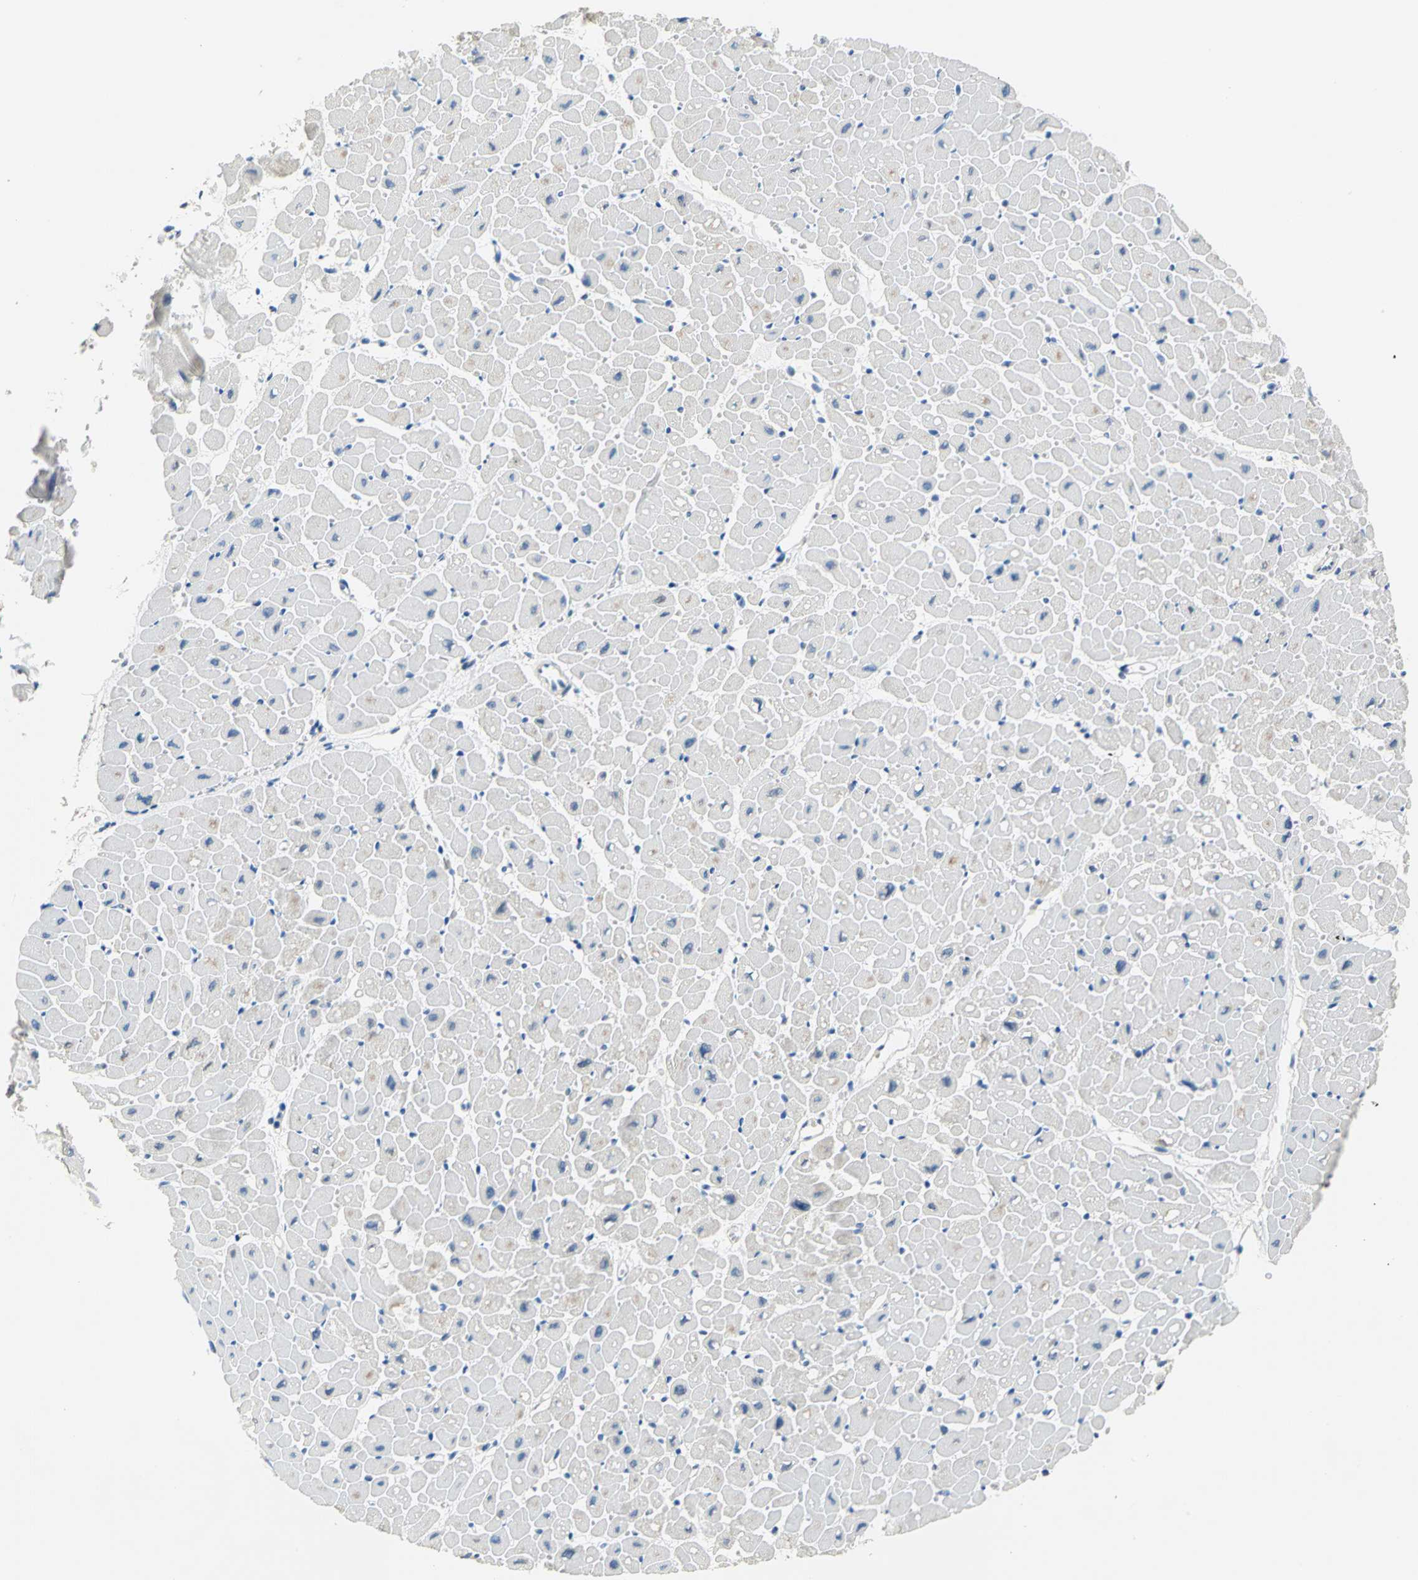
{"staining": {"intensity": "negative", "quantity": "none", "location": "none"}, "tissue": "heart muscle", "cell_type": "Cardiomyocytes", "image_type": "normal", "snomed": [{"axis": "morphology", "description": "Normal tissue, NOS"}, {"axis": "topography", "description": "Heart"}], "caption": "The IHC image has no significant staining in cardiomyocytes of heart muscle. (DAB (3,3'-diaminobenzidine) immunohistochemistry (IHC), high magnification).", "gene": "RASD2", "patient": {"sex": "male", "age": 45}}